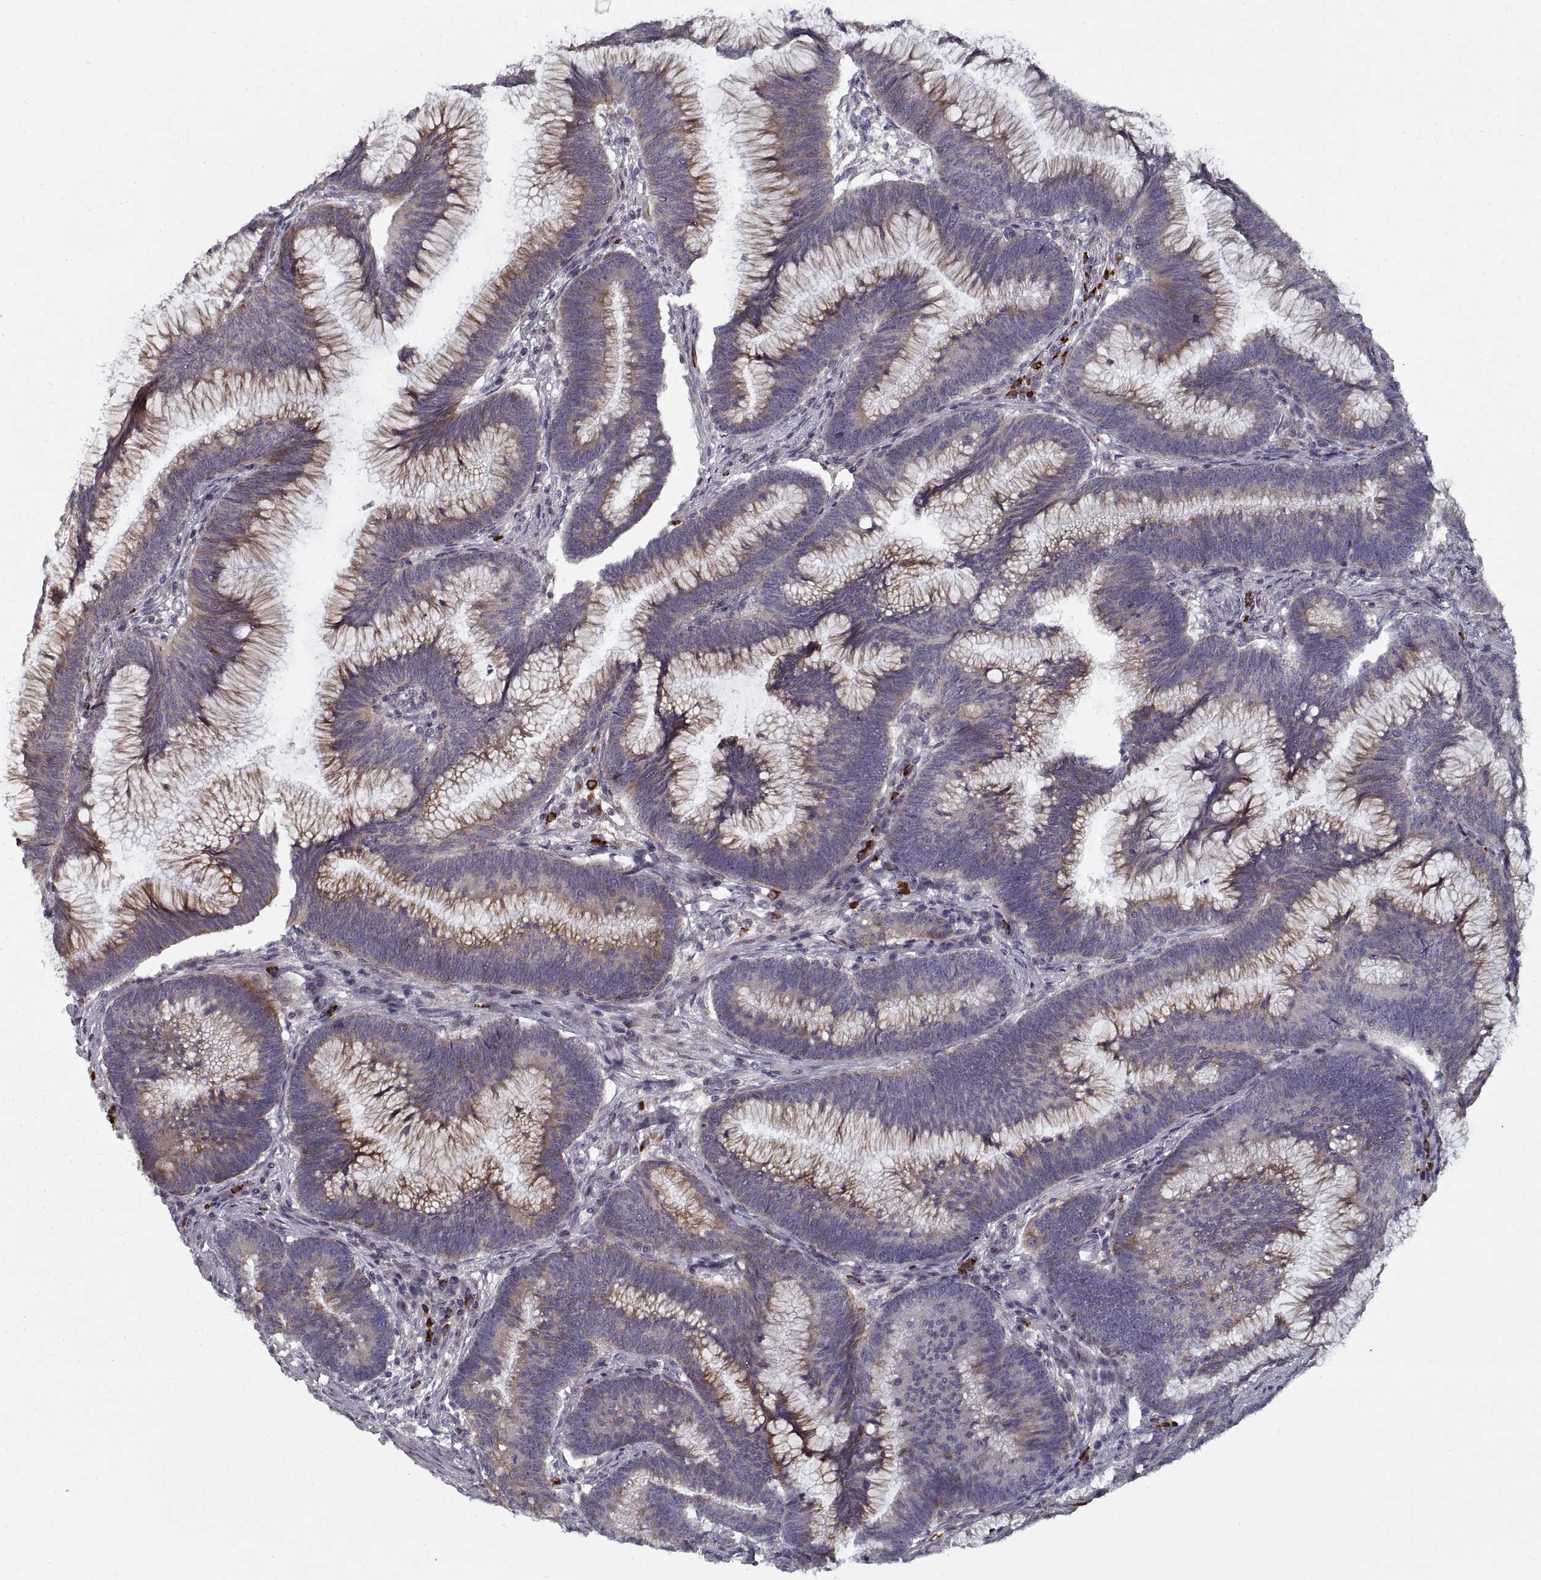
{"staining": {"intensity": "moderate", "quantity": "<25%", "location": "cytoplasmic/membranous"}, "tissue": "colorectal cancer", "cell_type": "Tumor cells", "image_type": "cancer", "snomed": [{"axis": "morphology", "description": "Adenocarcinoma, NOS"}, {"axis": "topography", "description": "Colon"}], "caption": "DAB (3,3'-diaminobenzidine) immunohistochemical staining of human colorectal cancer shows moderate cytoplasmic/membranous protein staining in approximately <25% of tumor cells.", "gene": "GAD2", "patient": {"sex": "female", "age": 78}}